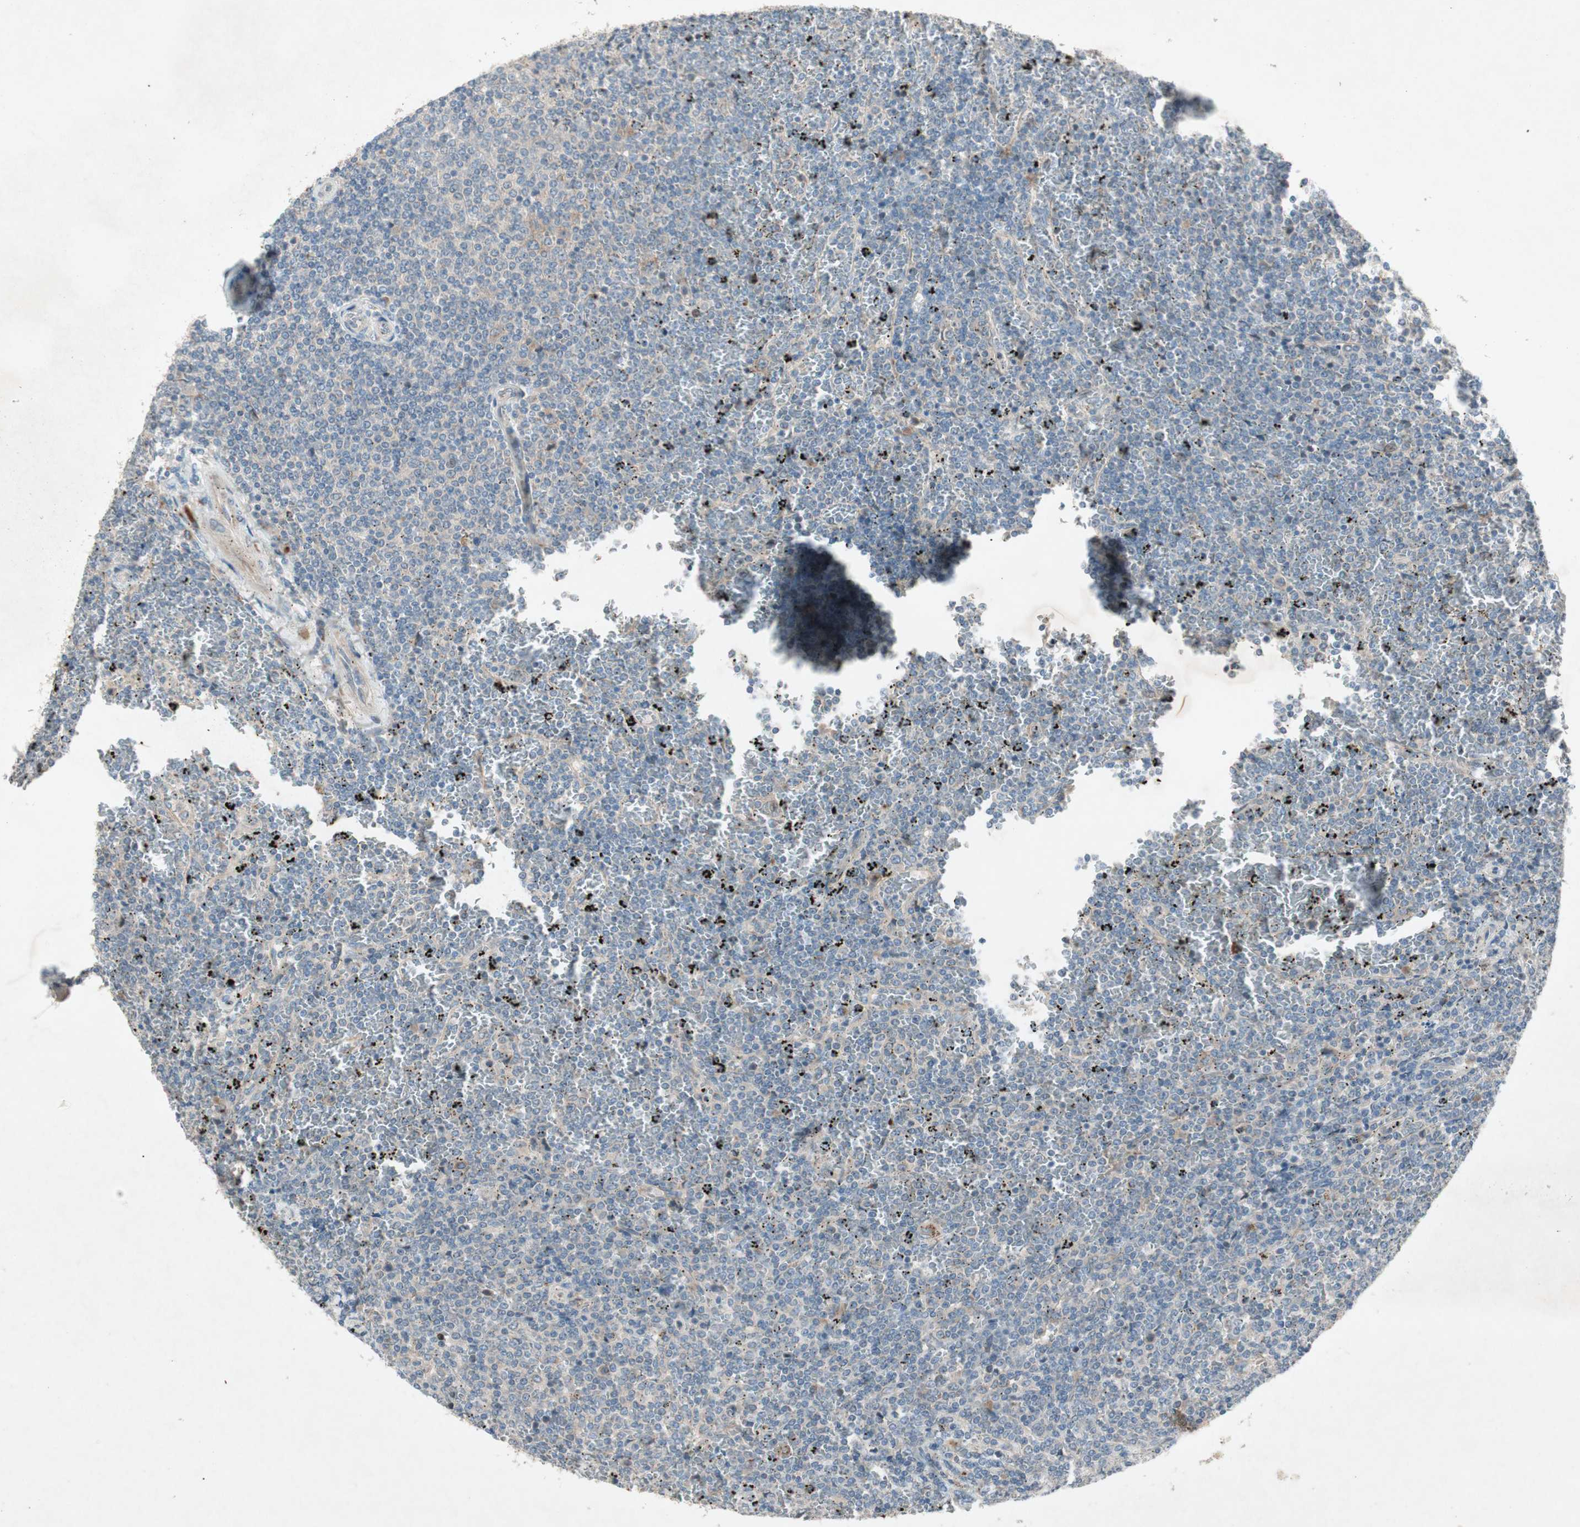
{"staining": {"intensity": "weak", "quantity": "<25%", "location": "cytoplasmic/membranous"}, "tissue": "lymphoma", "cell_type": "Tumor cells", "image_type": "cancer", "snomed": [{"axis": "morphology", "description": "Malignant lymphoma, non-Hodgkin's type, Low grade"}, {"axis": "topography", "description": "Spleen"}], "caption": "There is no significant staining in tumor cells of low-grade malignant lymphoma, non-Hodgkin's type.", "gene": "APOO", "patient": {"sex": "female", "age": 77}}